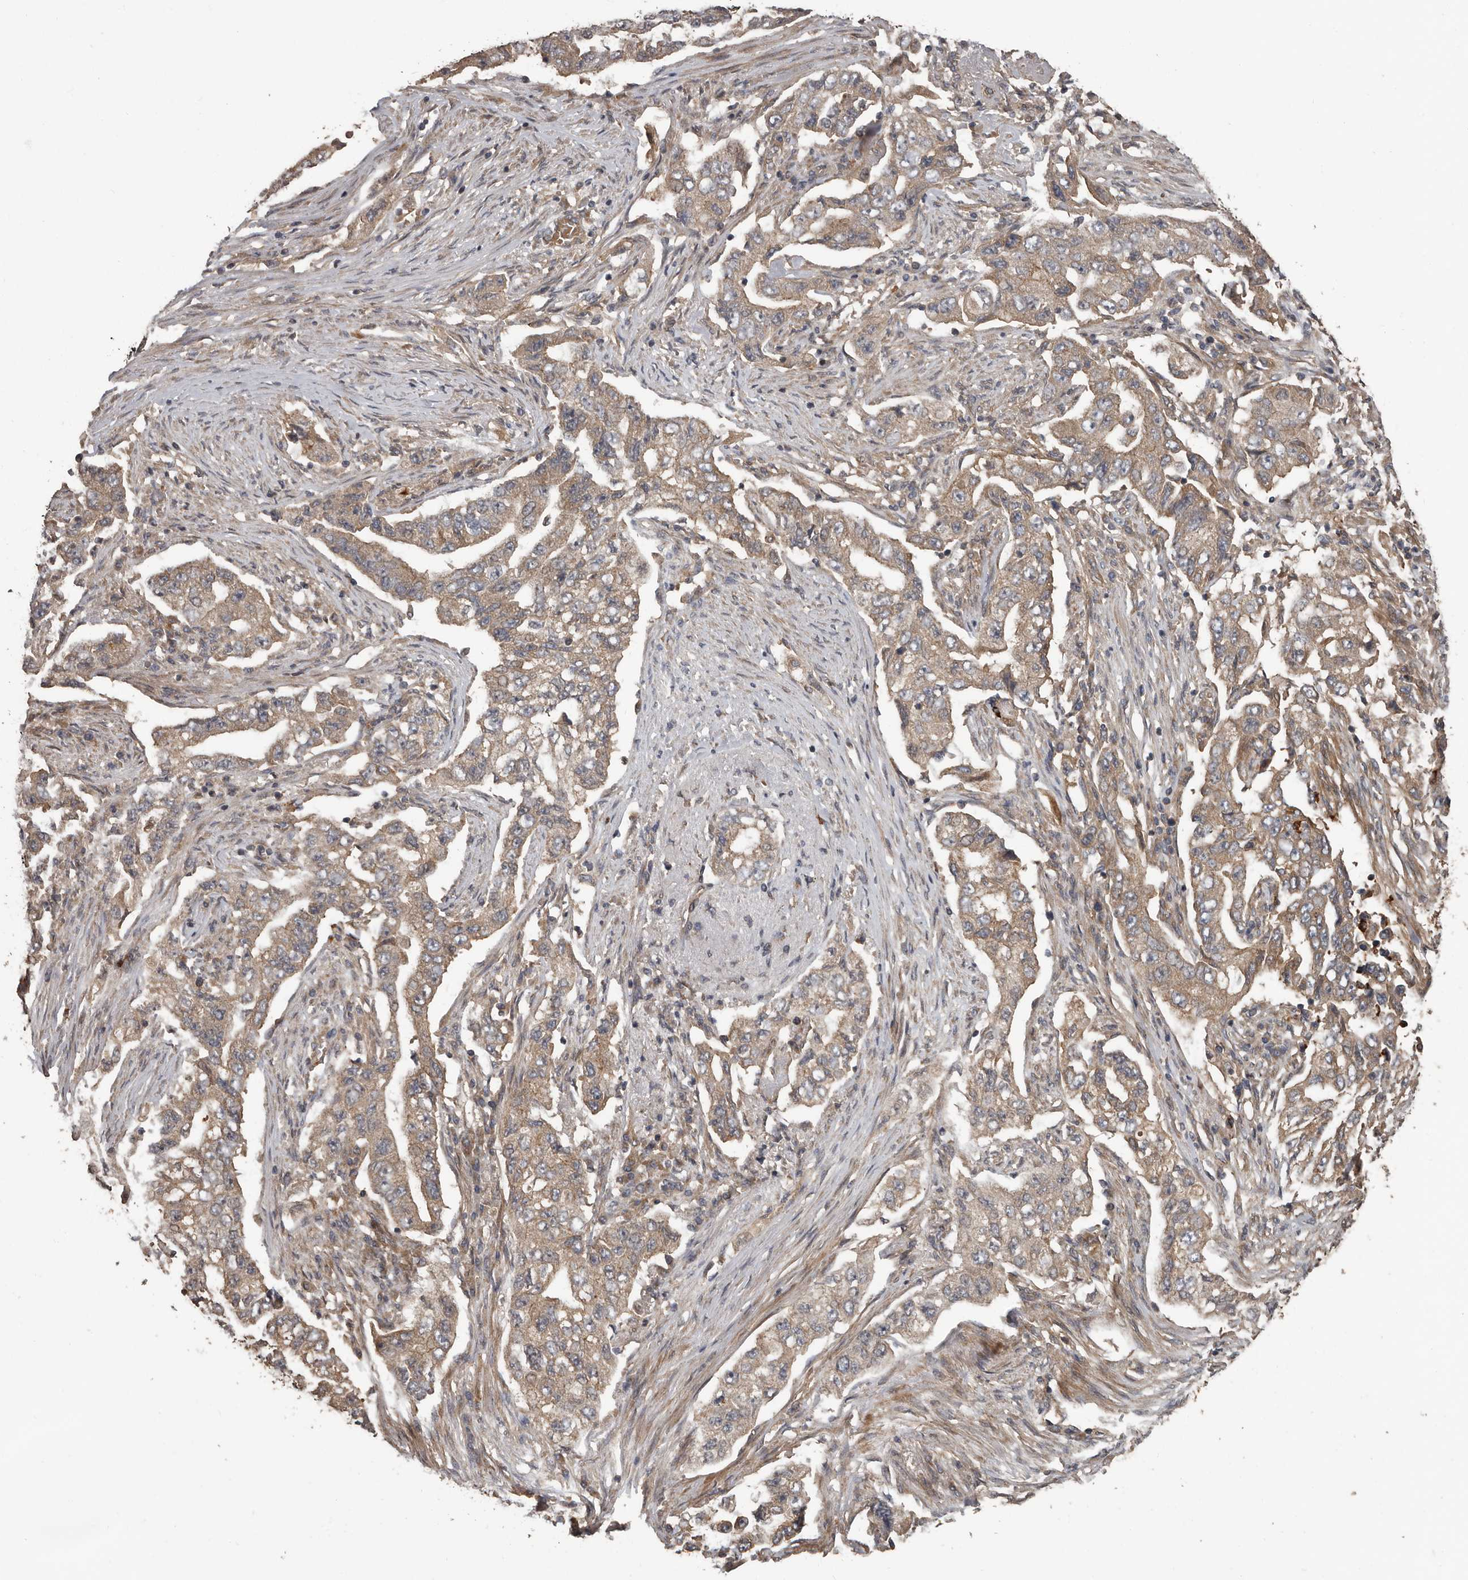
{"staining": {"intensity": "weak", "quantity": ">75%", "location": "cytoplasmic/membranous"}, "tissue": "lung cancer", "cell_type": "Tumor cells", "image_type": "cancer", "snomed": [{"axis": "morphology", "description": "Adenocarcinoma, NOS"}, {"axis": "topography", "description": "Lung"}], "caption": "The histopathology image reveals staining of lung cancer (adenocarcinoma), revealing weak cytoplasmic/membranous protein positivity (brown color) within tumor cells. (DAB = brown stain, brightfield microscopy at high magnification).", "gene": "ARHGEF5", "patient": {"sex": "female", "age": 51}}